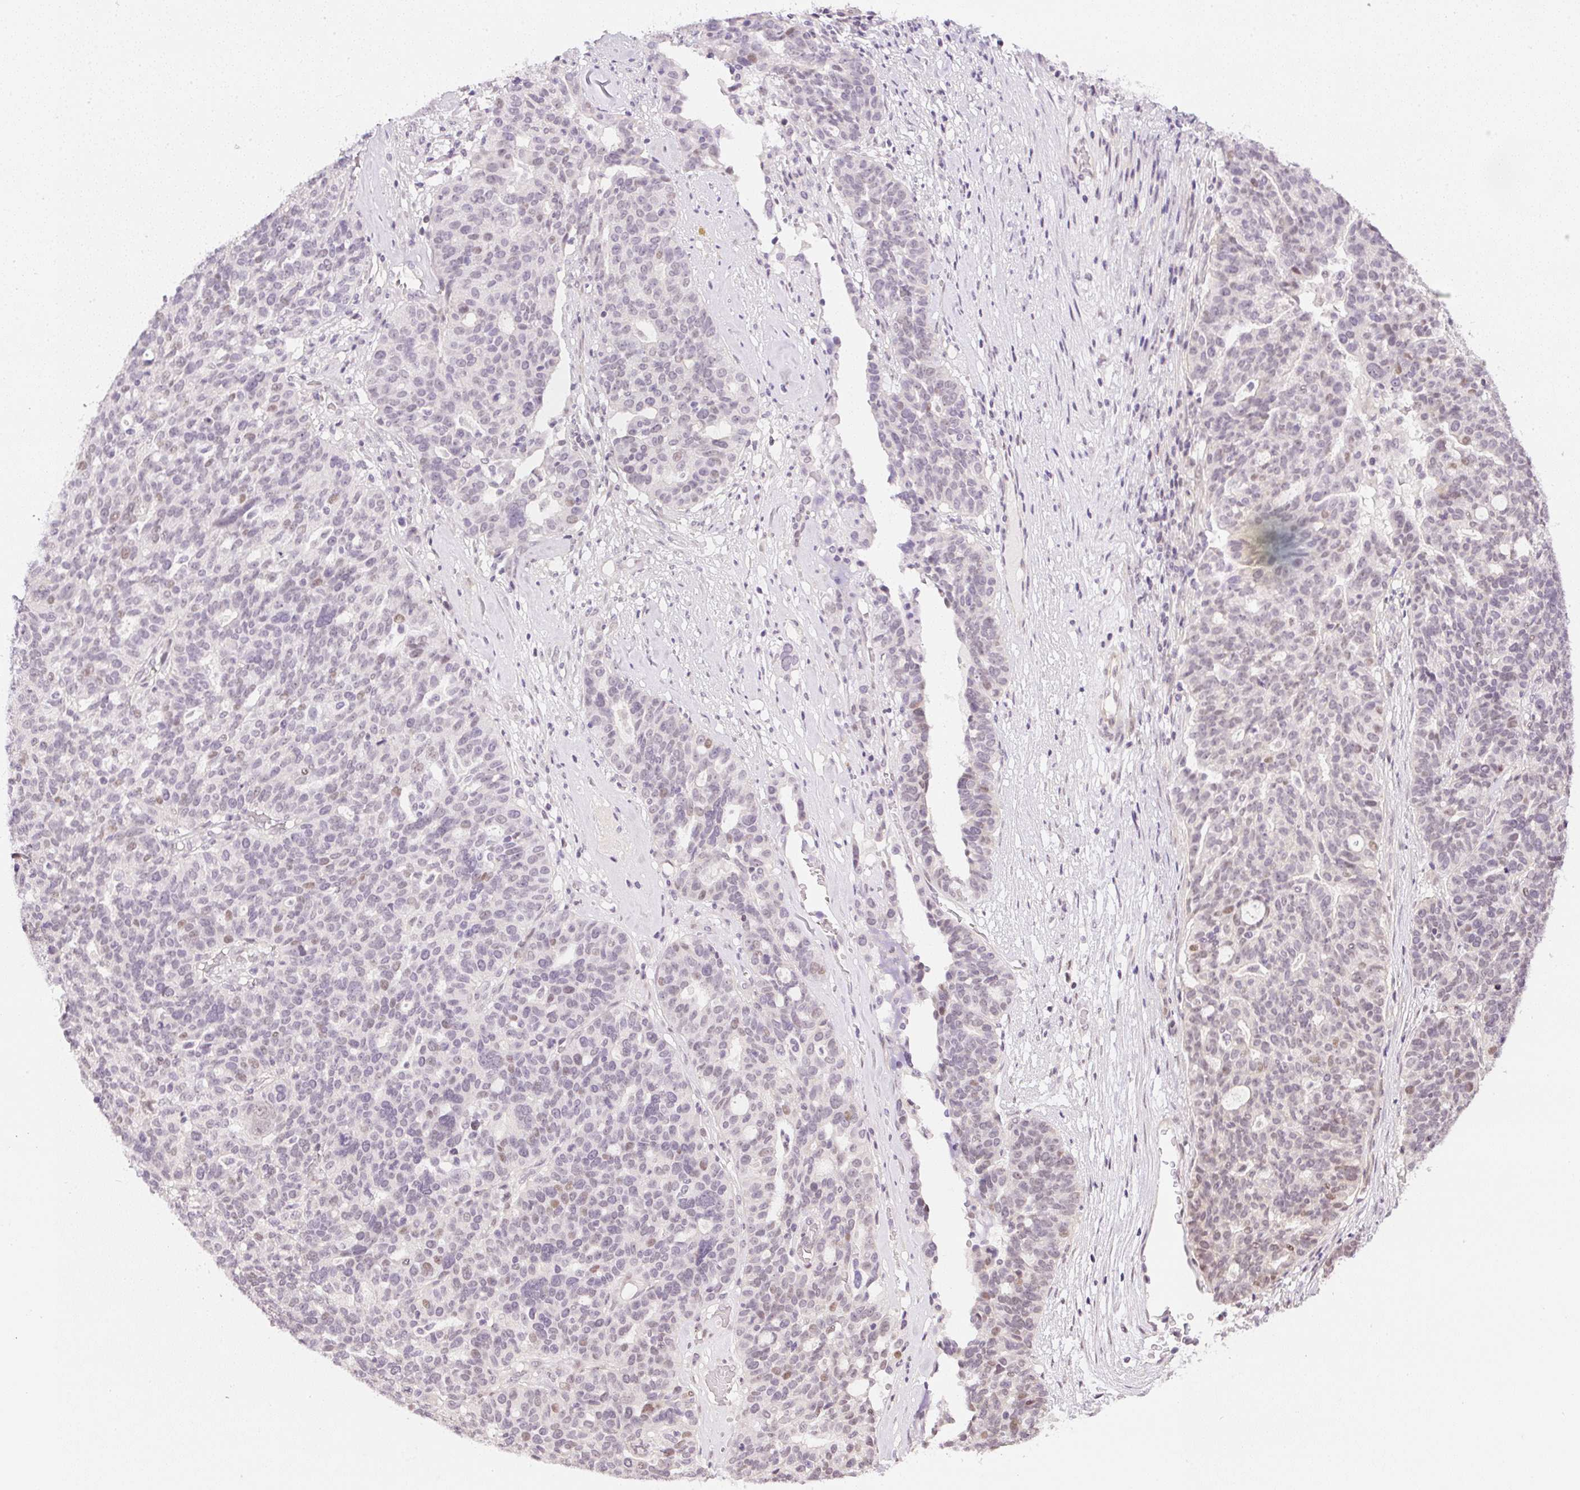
{"staining": {"intensity": "moderate", "quantity": "<25%", "location": "nuclear"}, "tissue": "ovarian cancer", "cell_type": "Tumor cells", "image_type": "cancer", "snomed": [{"axis": "morphology", "description": "Cystadenocarcinoma, serous, NOS"}, {"axis": "topography", "description": "Ovary"}], "caption": "A brown stain labels moderate nuclear staining of a protein in ovarian cancer (serous cystadenocarcinoma) tumor cells.", "gene": "DPPA4", "patient": {"sex": "female", "age": 59}}